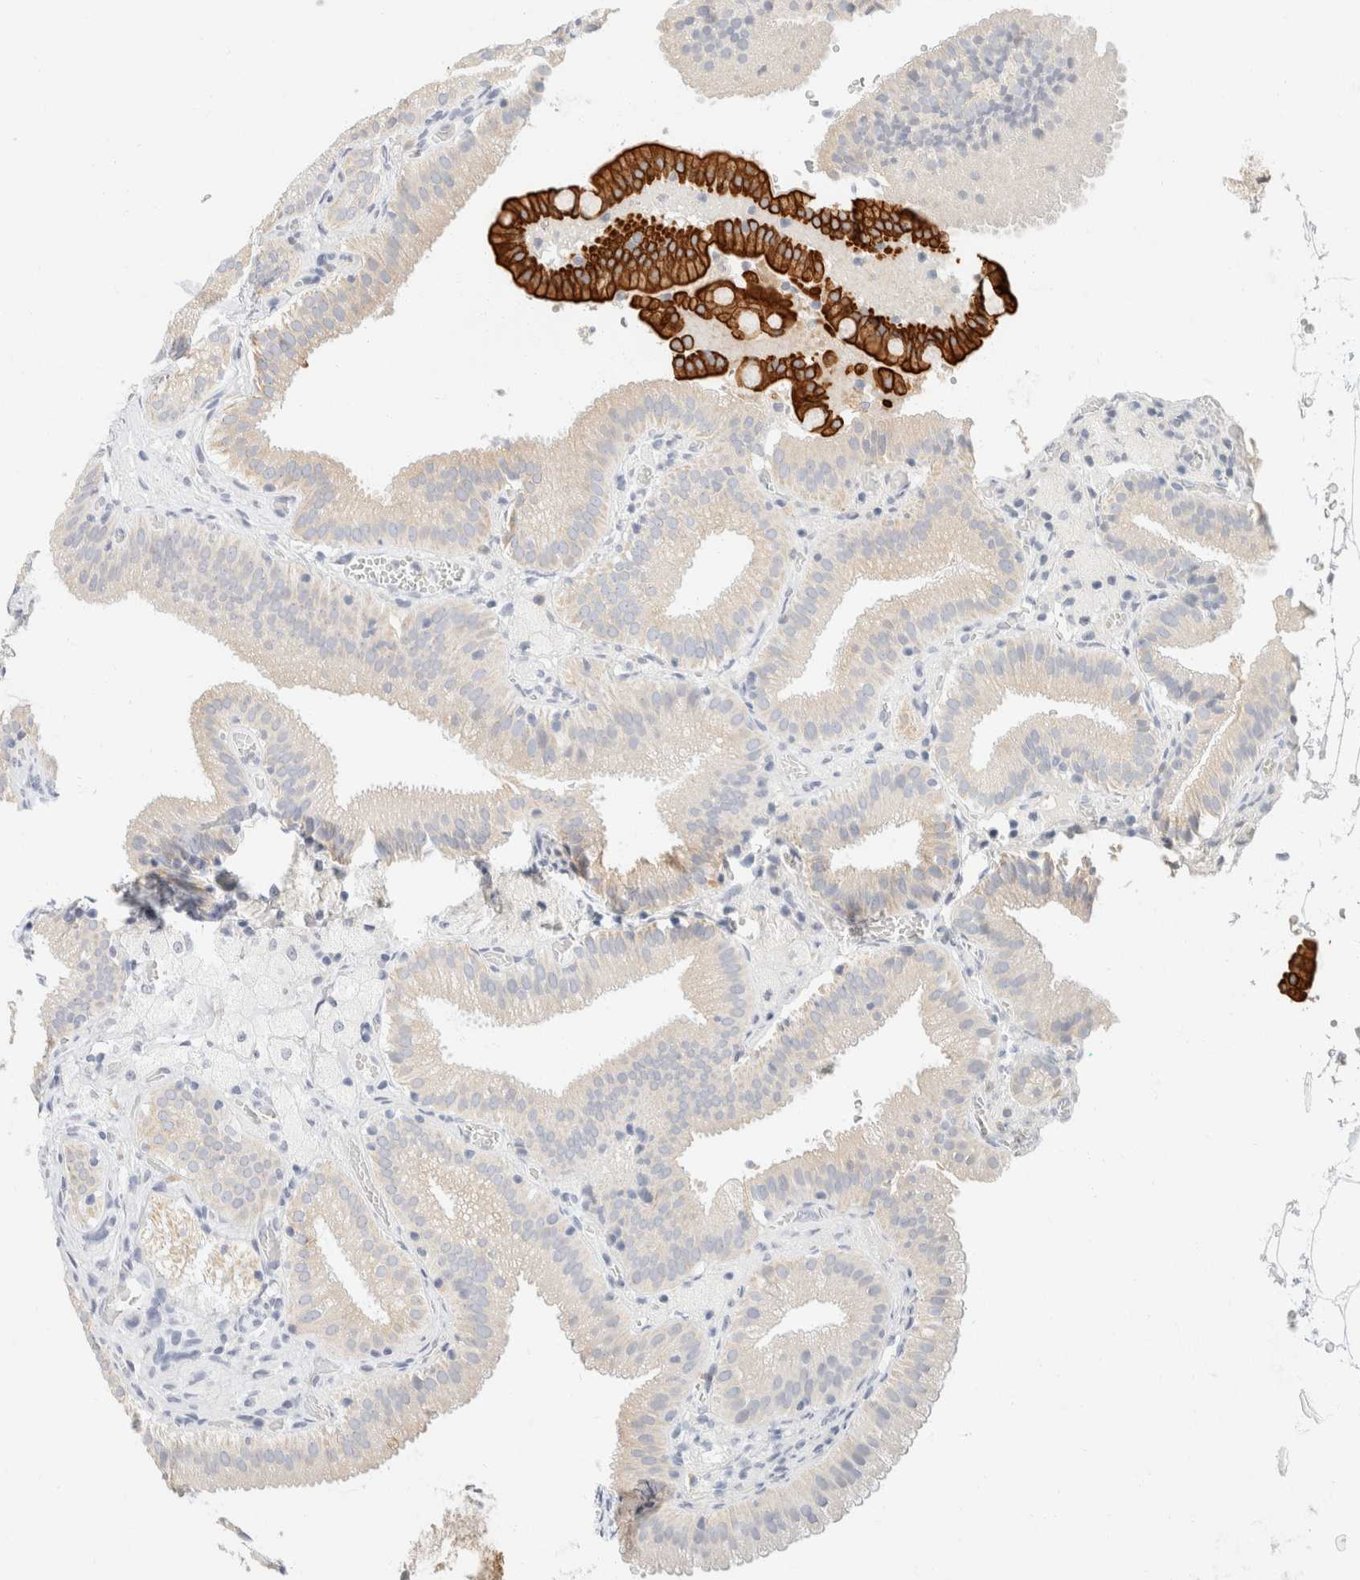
{"staining": {"intensity": "weak", "quantity": "<25%", "location": "cytoplasmic/membranous"}, "tissue": "gallbladder", "cell_type": "Glandular cells", "image_type": "normal", "snomed": [{"axis": "morphology", "description": "Normal tissue, NOS"}, {"axis": "topography", "description": "Gallbladder"}], "caption": "Immunohistochemistry image of normal gallbladder: human gallbladder stained with DAB exhibits no significant protein positivity in glandular cells.", "gene": "KRT20", "patient": {"sex": "male", "age": 54}}